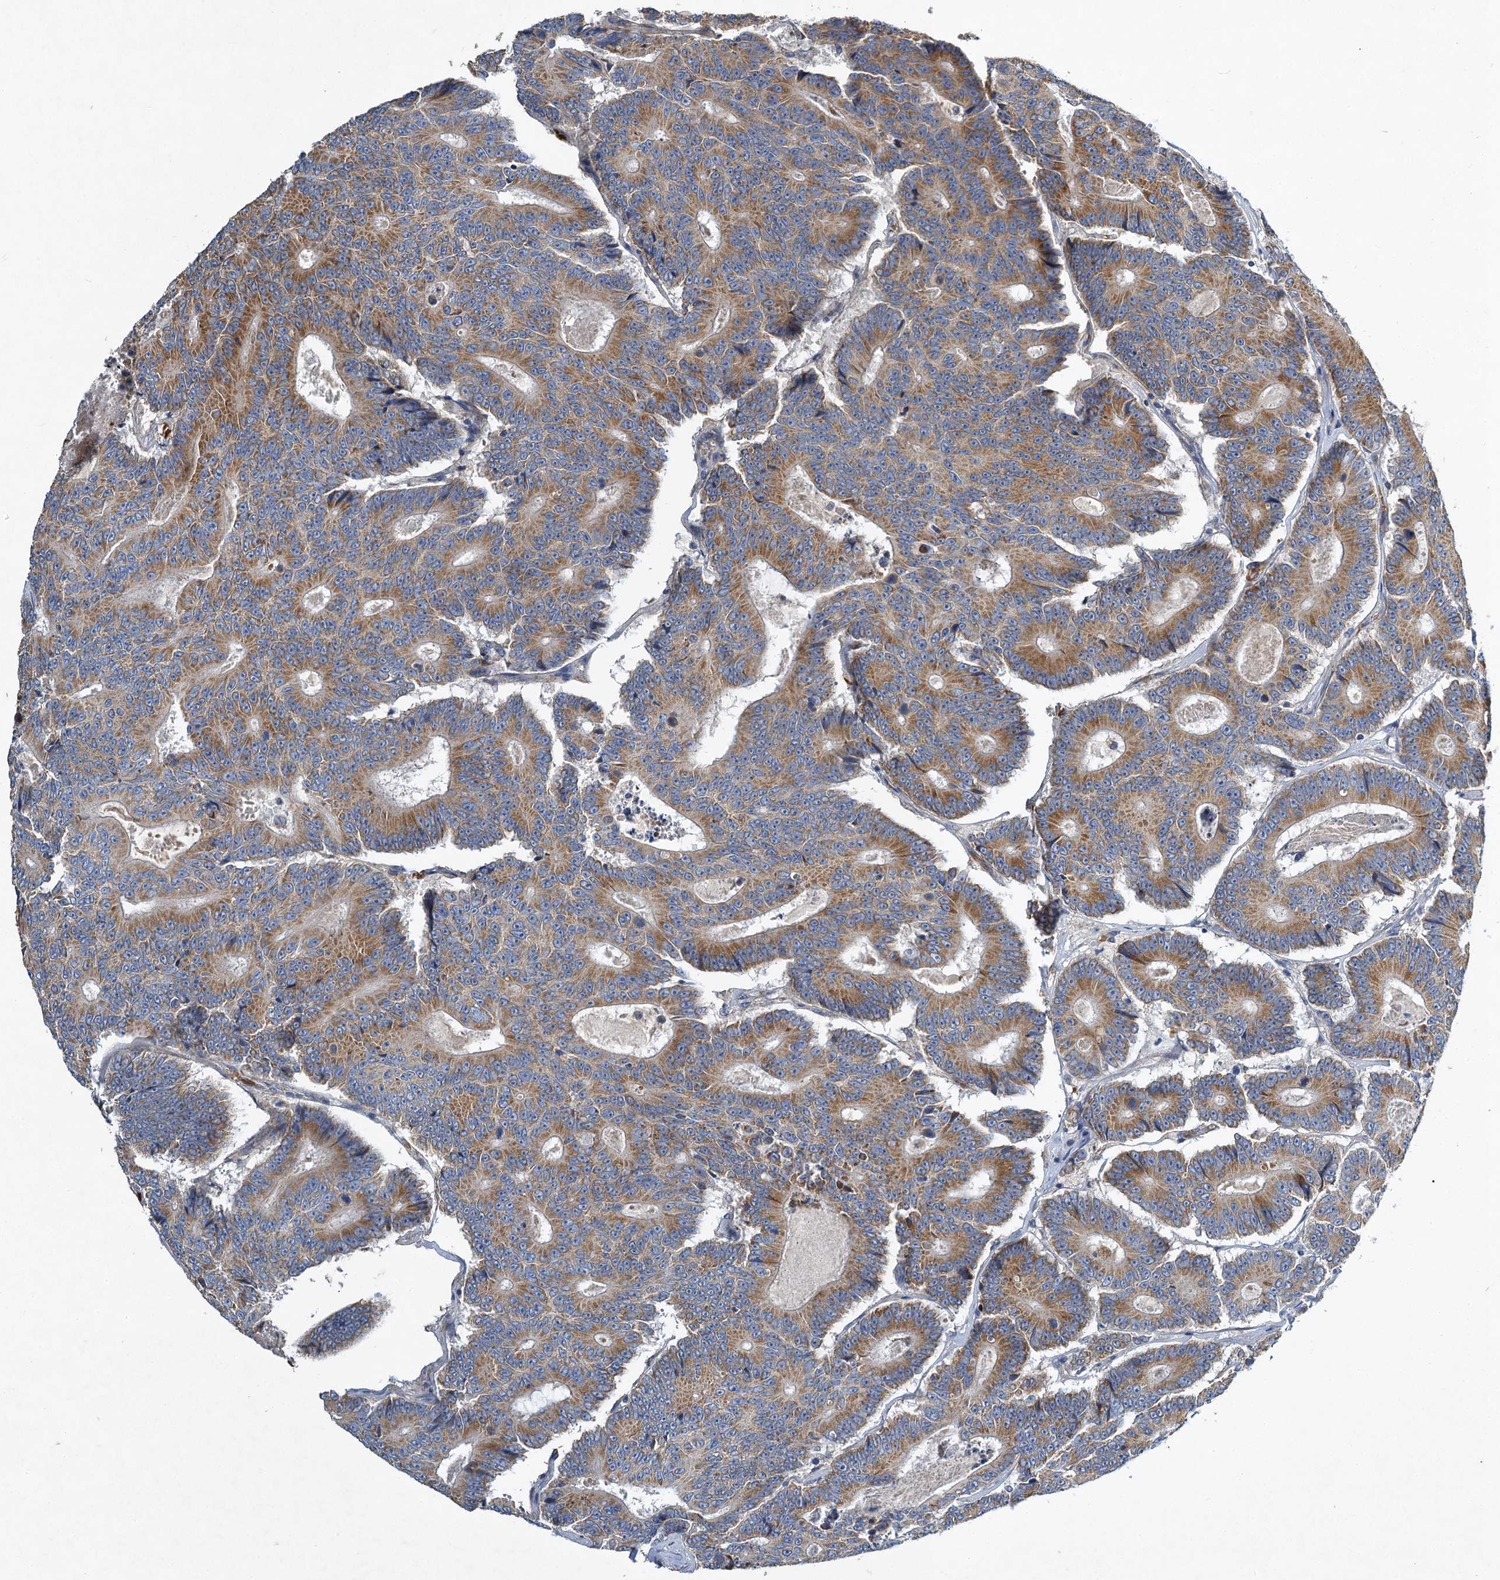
{"staining": {"intensity": "moderate", "quantity": ">75%", "location": "cytoplasmic/membranous"}, "tissue": "colorectal cancer", "cell_type": "Tumor cells", "image_type": "cancer", "snomed": [{"axis": "morphology", "description": "Adenocarcinoma, NOS"}, {"axis": "topography", "description": "Colon"}], "caption": "Immunohistochemical staining of colorectal cancer (adenocarcinoma) reveals moderate cytoplasmic/membranous protein positivity in approximately >75% of tumor cells. (DAB (3,3'-diaminobenzidine) IHC with brightfield microscopy, high magnification).", "gene": "BCS1L", "patient": {"sex": "male", "age": 83}}